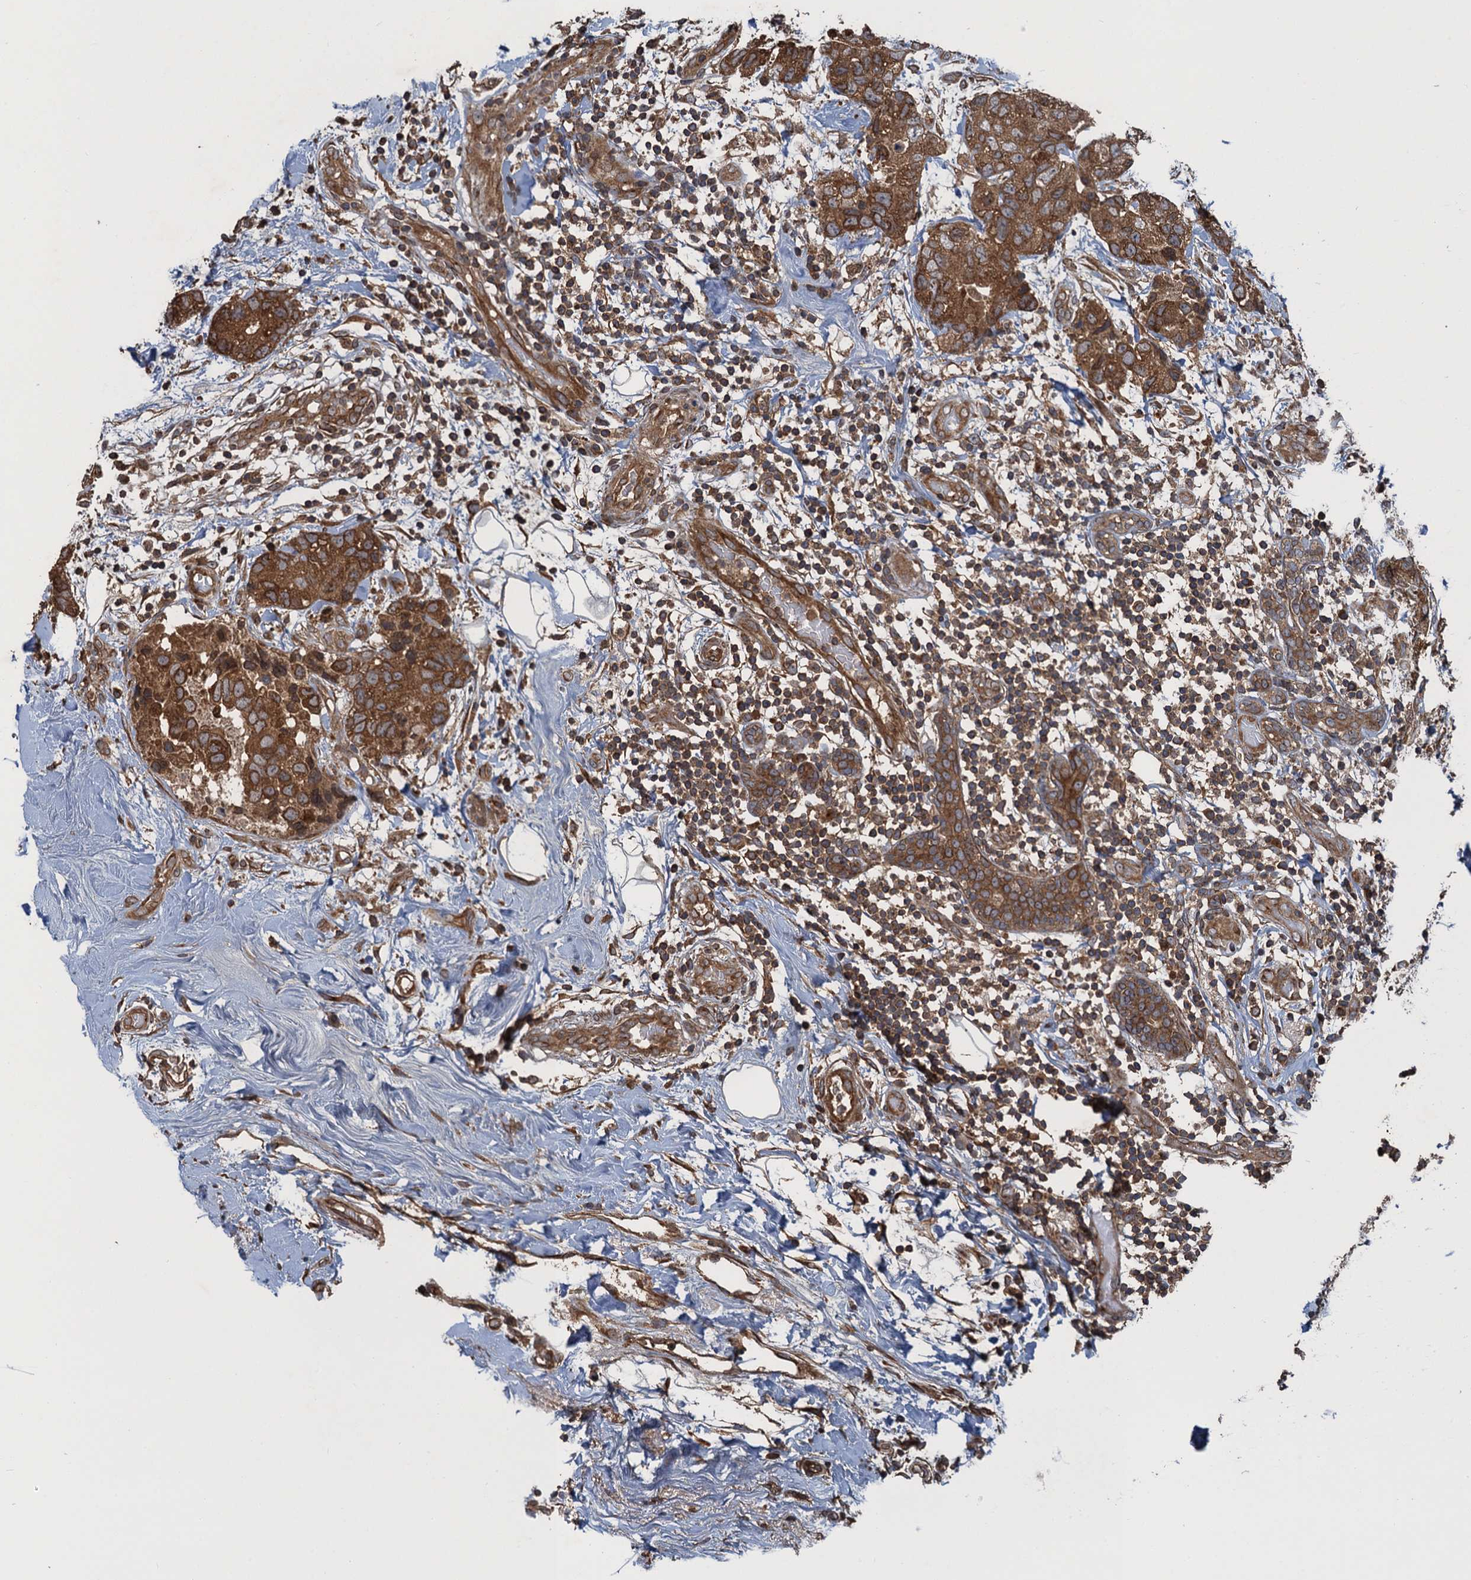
{"staining": {"intensity": "strong", "quantity": ">75%", "location": "cytoplasmic/membranous"}, "tissue": "breast cancer", "cell_type": "Tumor cells", "image_type": "cancer", "snomed": [{"axis": "morphology", "description": "Duct carcinoma"}, {"axis": "topography", "description": "Breast"}], "caption": "The immunohistochemical stain labels strong cytoplasmic/membranous staining in tumor cells of breast cancer tissue.", "gene": "GLE1", "patient": {"sex": "female", "age": 62}}